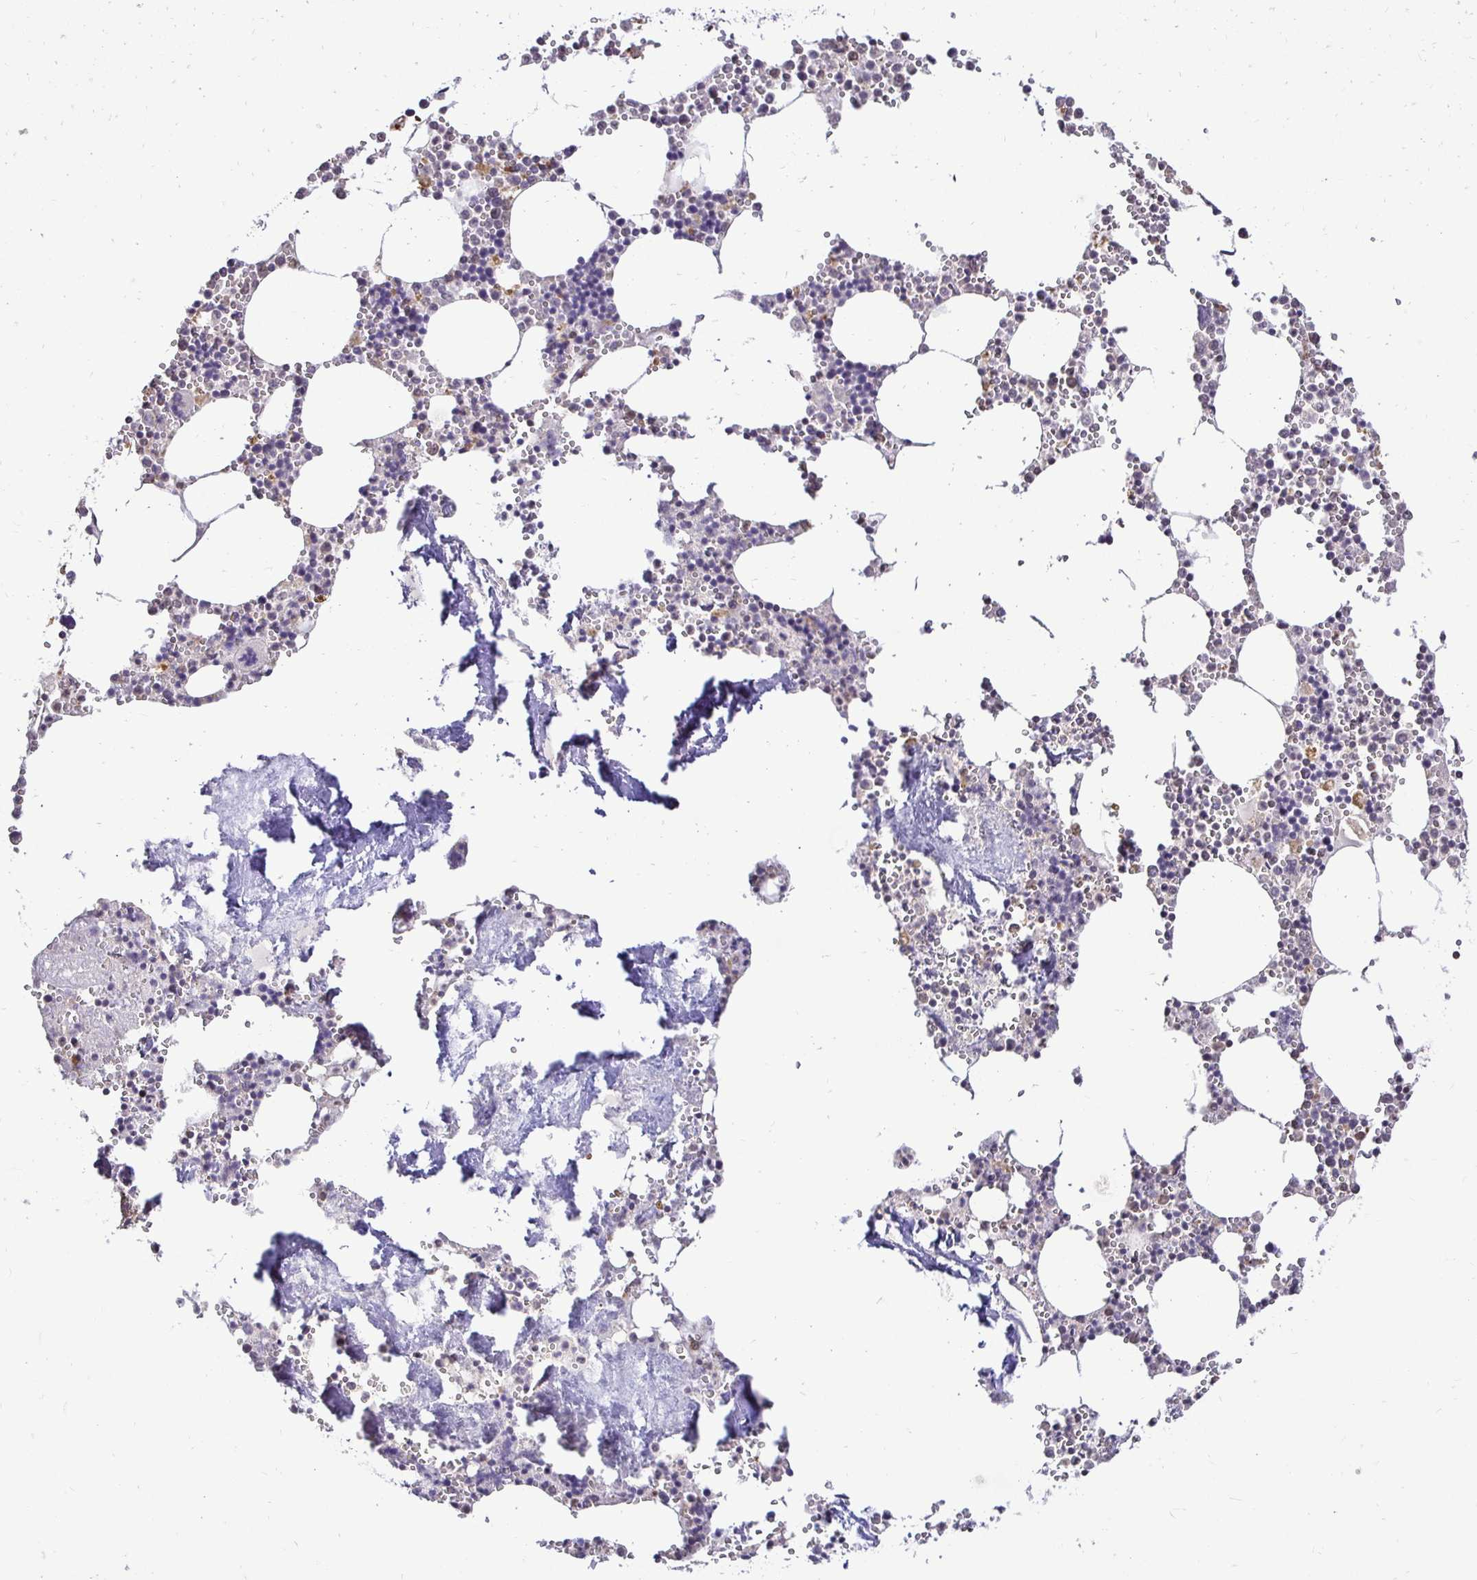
{"staining": {"intensity": "weak", "quantity": "<25%", "location": "cytoplasmic/membranous"}, "tissue": "bone marrow", "cell_type": "Hematopoietic cells", "image_type": "normal", "snomed": [{"axis": "morphology", "description": "Normal tissue, NOS"}, {"axis": "topography", "description": "Bone marrow"}], "caption": "This micrograph is of unremarkable bone marrow stained with immunohistochemistry to label a protein in brown with the nuclei are counter-stained blue. There is no positivity in hematopoietic cells.", "gene": "RHEBL1", "patient": {"sex": "male", "age": 54}}